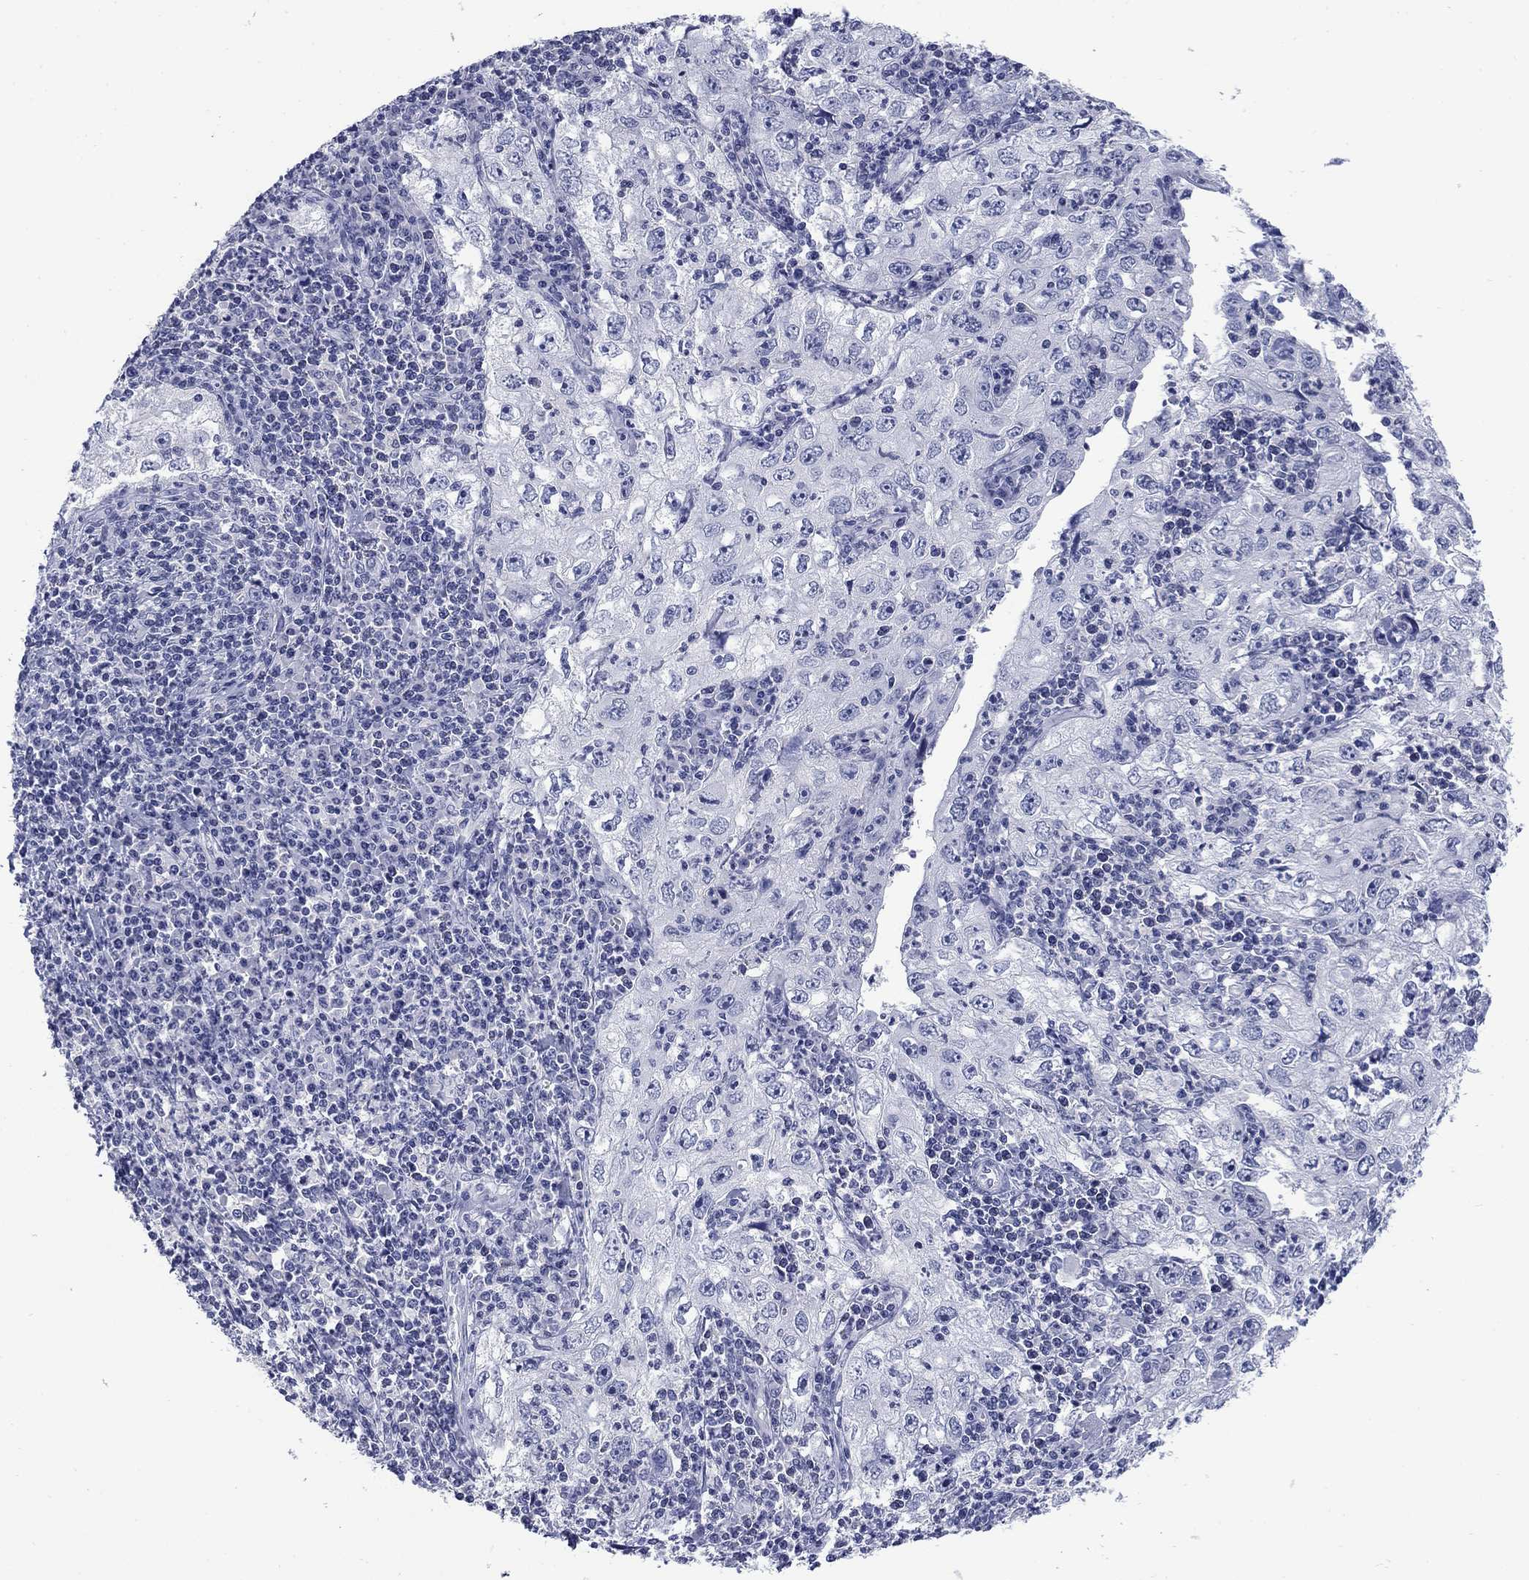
{"staining": {"intensity": "negative", "quantity": "none", "location": "none"}, "tissue": "cervical cancer", "cell_type": "Tumor cells", "image_type": "cancer", "snomed": [{"axis": "morphology", "description": "Squamous cell carcinoma, NOS"}, {"axis": "topography", "description": "Cervix"}], "caption": "DAB immunohistochemical staining of human squamous cell carcinoma (cervical) exhibits no significant positivity in tumor cells.", "gene": "ATP6V1G2", "patient": {"sex": "female", "age": 24}}